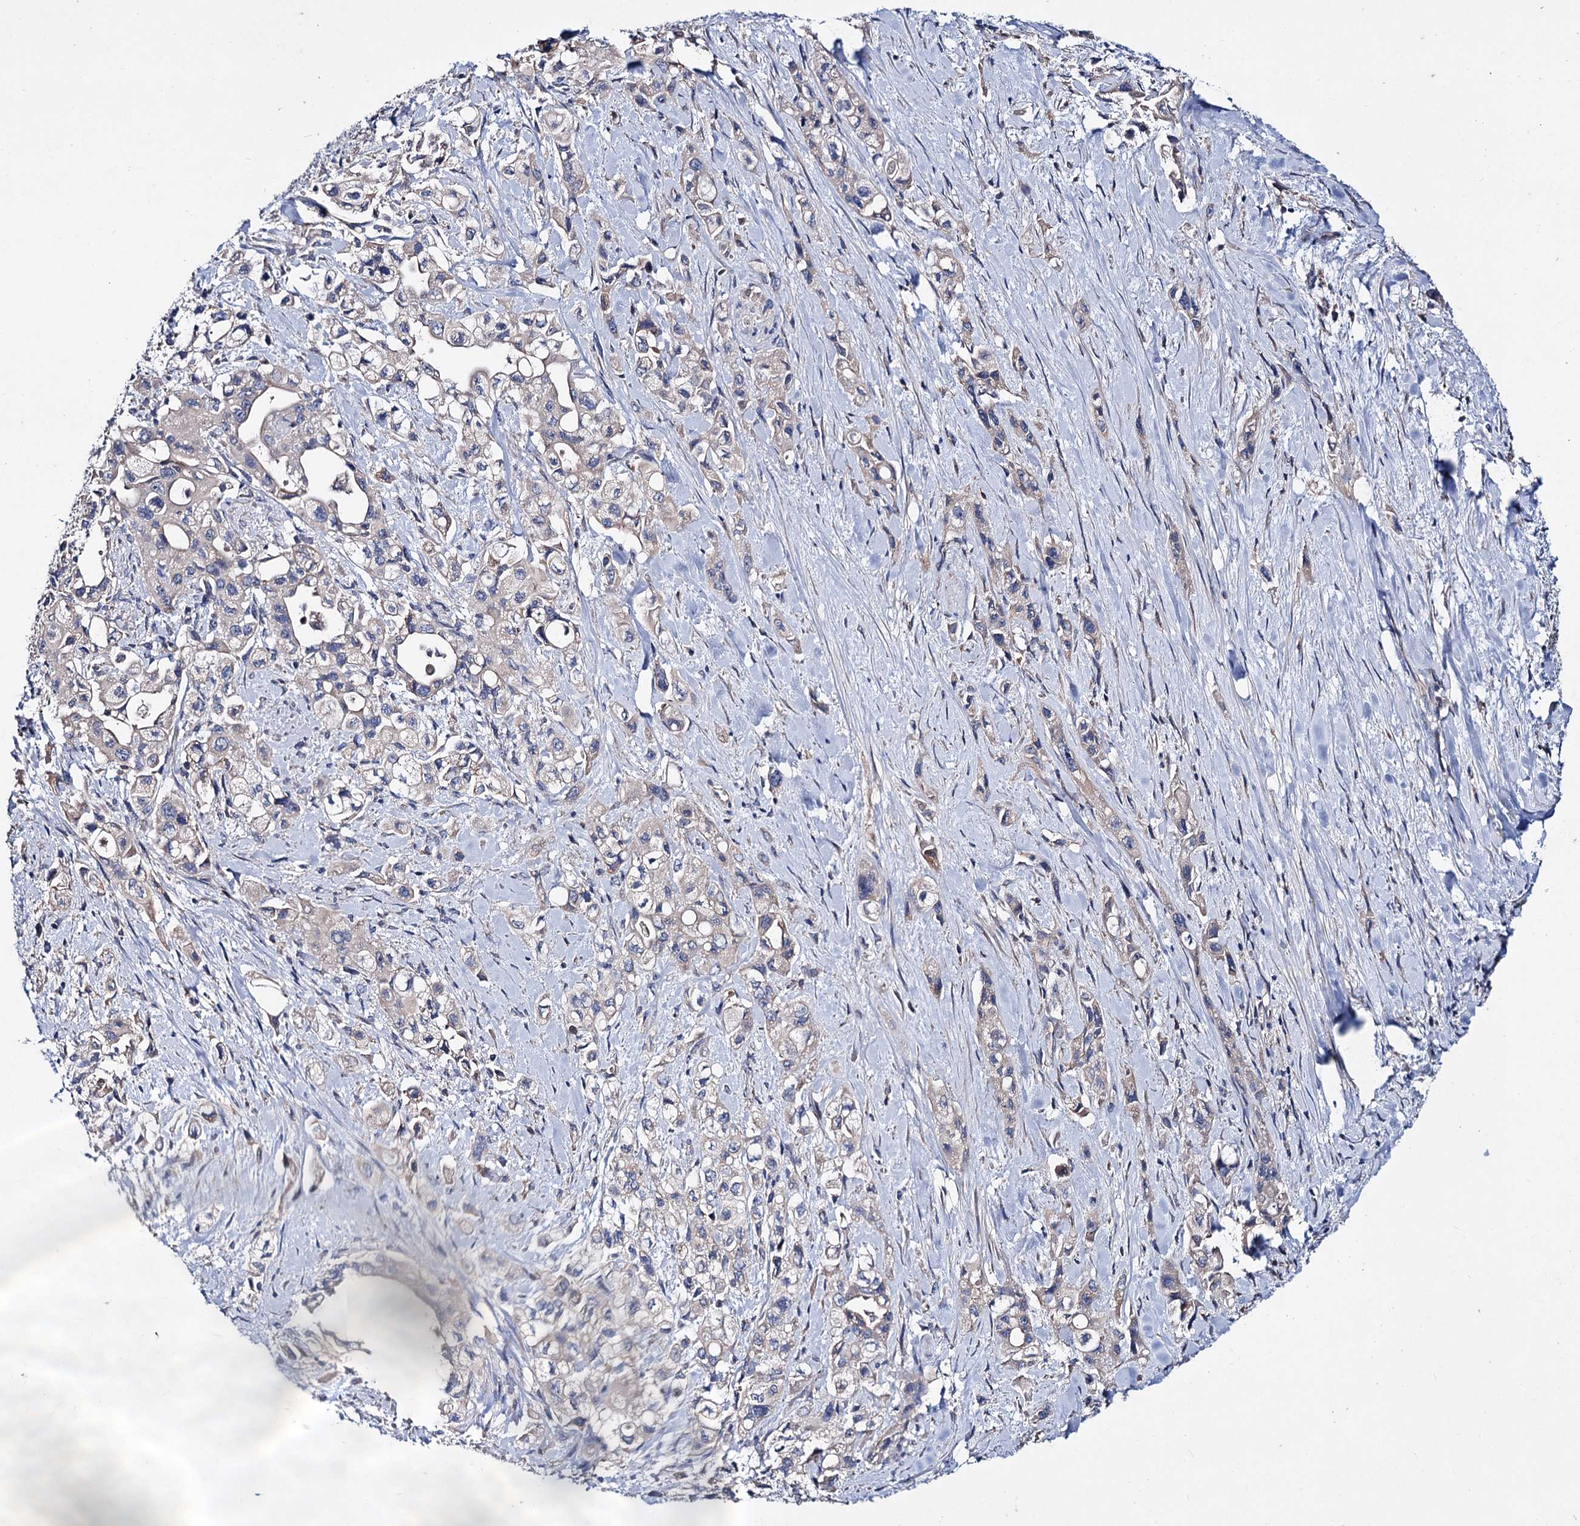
{"staining": {"intensity": "negative", "quantity": "none", "location": "none"}, "tissue": "pancreatic cancer", "cell_type": "Tumor cells", "image_type": "cancer", "snomed": [{"axis": "morphology", "description": "Adenocarcinoma, NOS"}, {"axis": "topography", "description": "Pancreas"}], "caption": "Protein analysis of pancreatic cancer reveals no significant expression in tumor cells. The staining was performed using DAB (3,3'-diaminobenzidine) to visualize the protein expression in brown, while the nuclei were stained in blue with hematoxylin (Magnification: 20x).", "gene": "CLPB", "patient": {"sex": "female", "age": 66}}